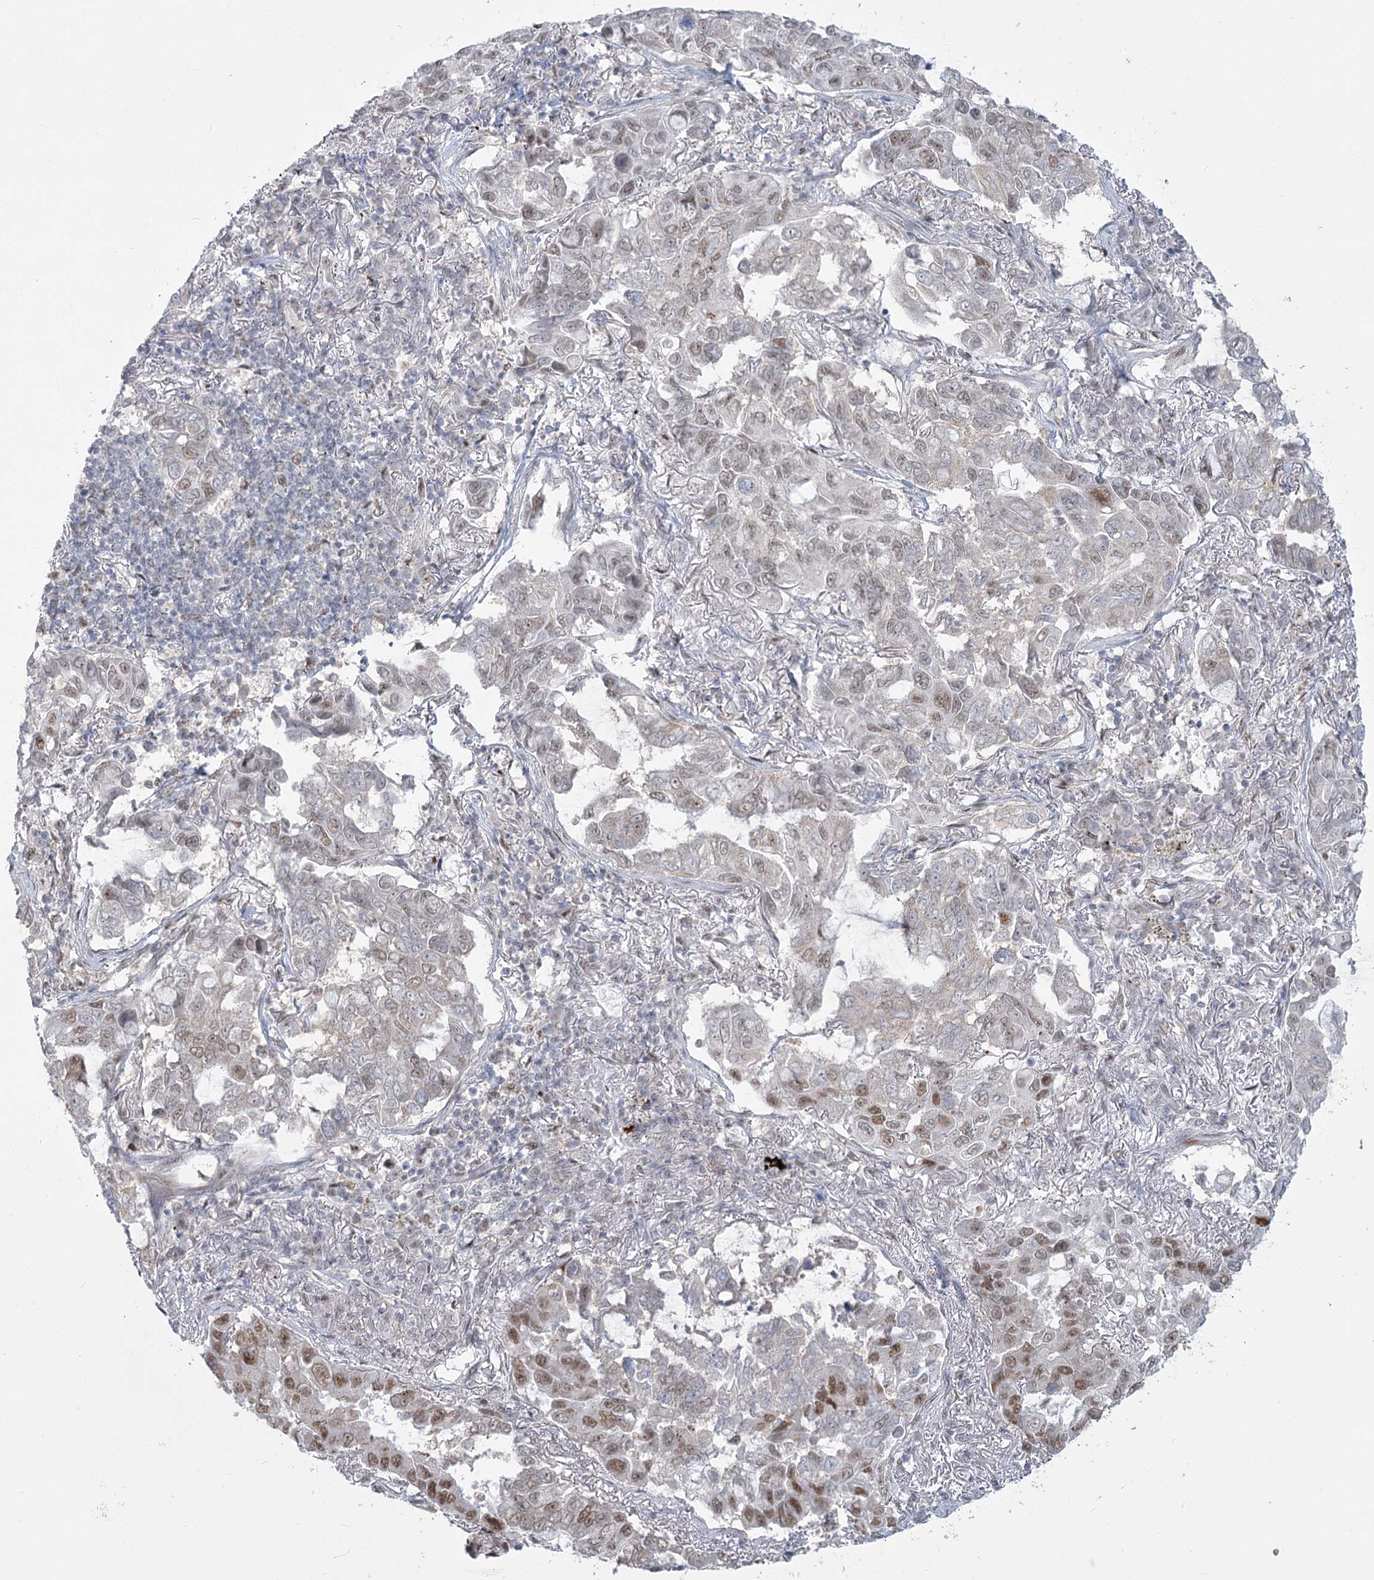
{"staining": {"intensity": "moderate", "quantity": "<25%", "location": "nuclear"}, "tissue": "lung cancer", "cell_type": "Tumor cells", "image_type": "cancer", "snomed": [{"axis": "morphology", "description": "Adenocarcinoma, NOS"}, {"axis": "topography", "description": "Lung"}], "caption": "The micrograph displays a brown stain indicating the presence of a protein in the nuclear of tumor cells in lung cancer (adenocarcinoma).", "gene": "MTG1", "patient": {"sex": "male", "age": 64}}